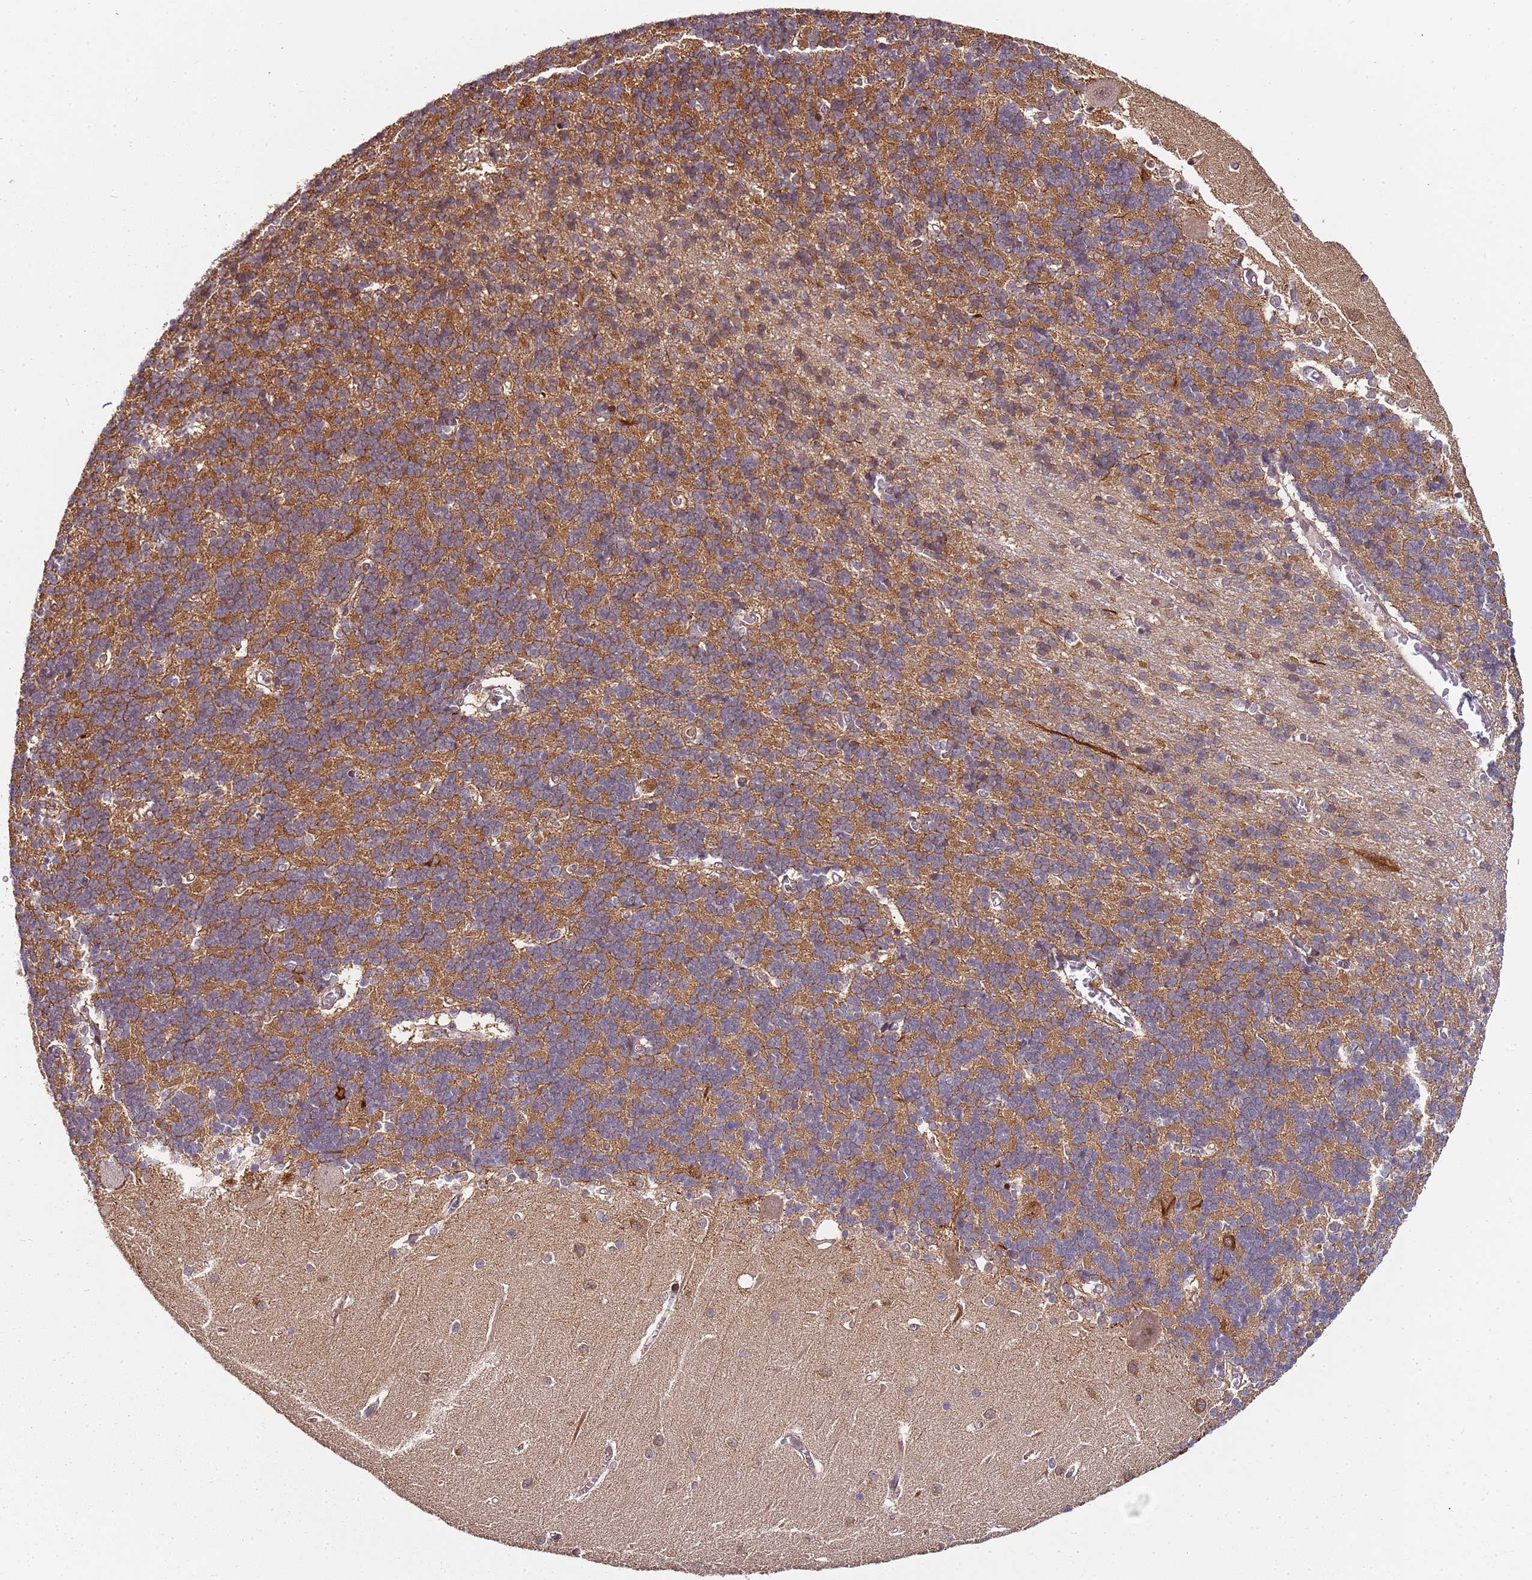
{"staining": {"intensity": "moderate", "quantity": ">75%", "location": "cytoplasmic/membranous"}, "tissue": "cerebellum", "cell_type": "Cells in granular layer", "image_type": "normal", "snomed": [{"axis": "morphology", "description": "Normal tissue, NOS"}, {"axis": "topography", "description": "Cerebellum"}], "caption": "Immunohistochemistry image of benign cerebellum stained for a protein (brown), which demonstrates medium levels of moderate cytoplasmic/membranous staining in about >75% of cells in granular layer.", "gene": "EDC3", "patient": {"sex": "male", "age": 37}}